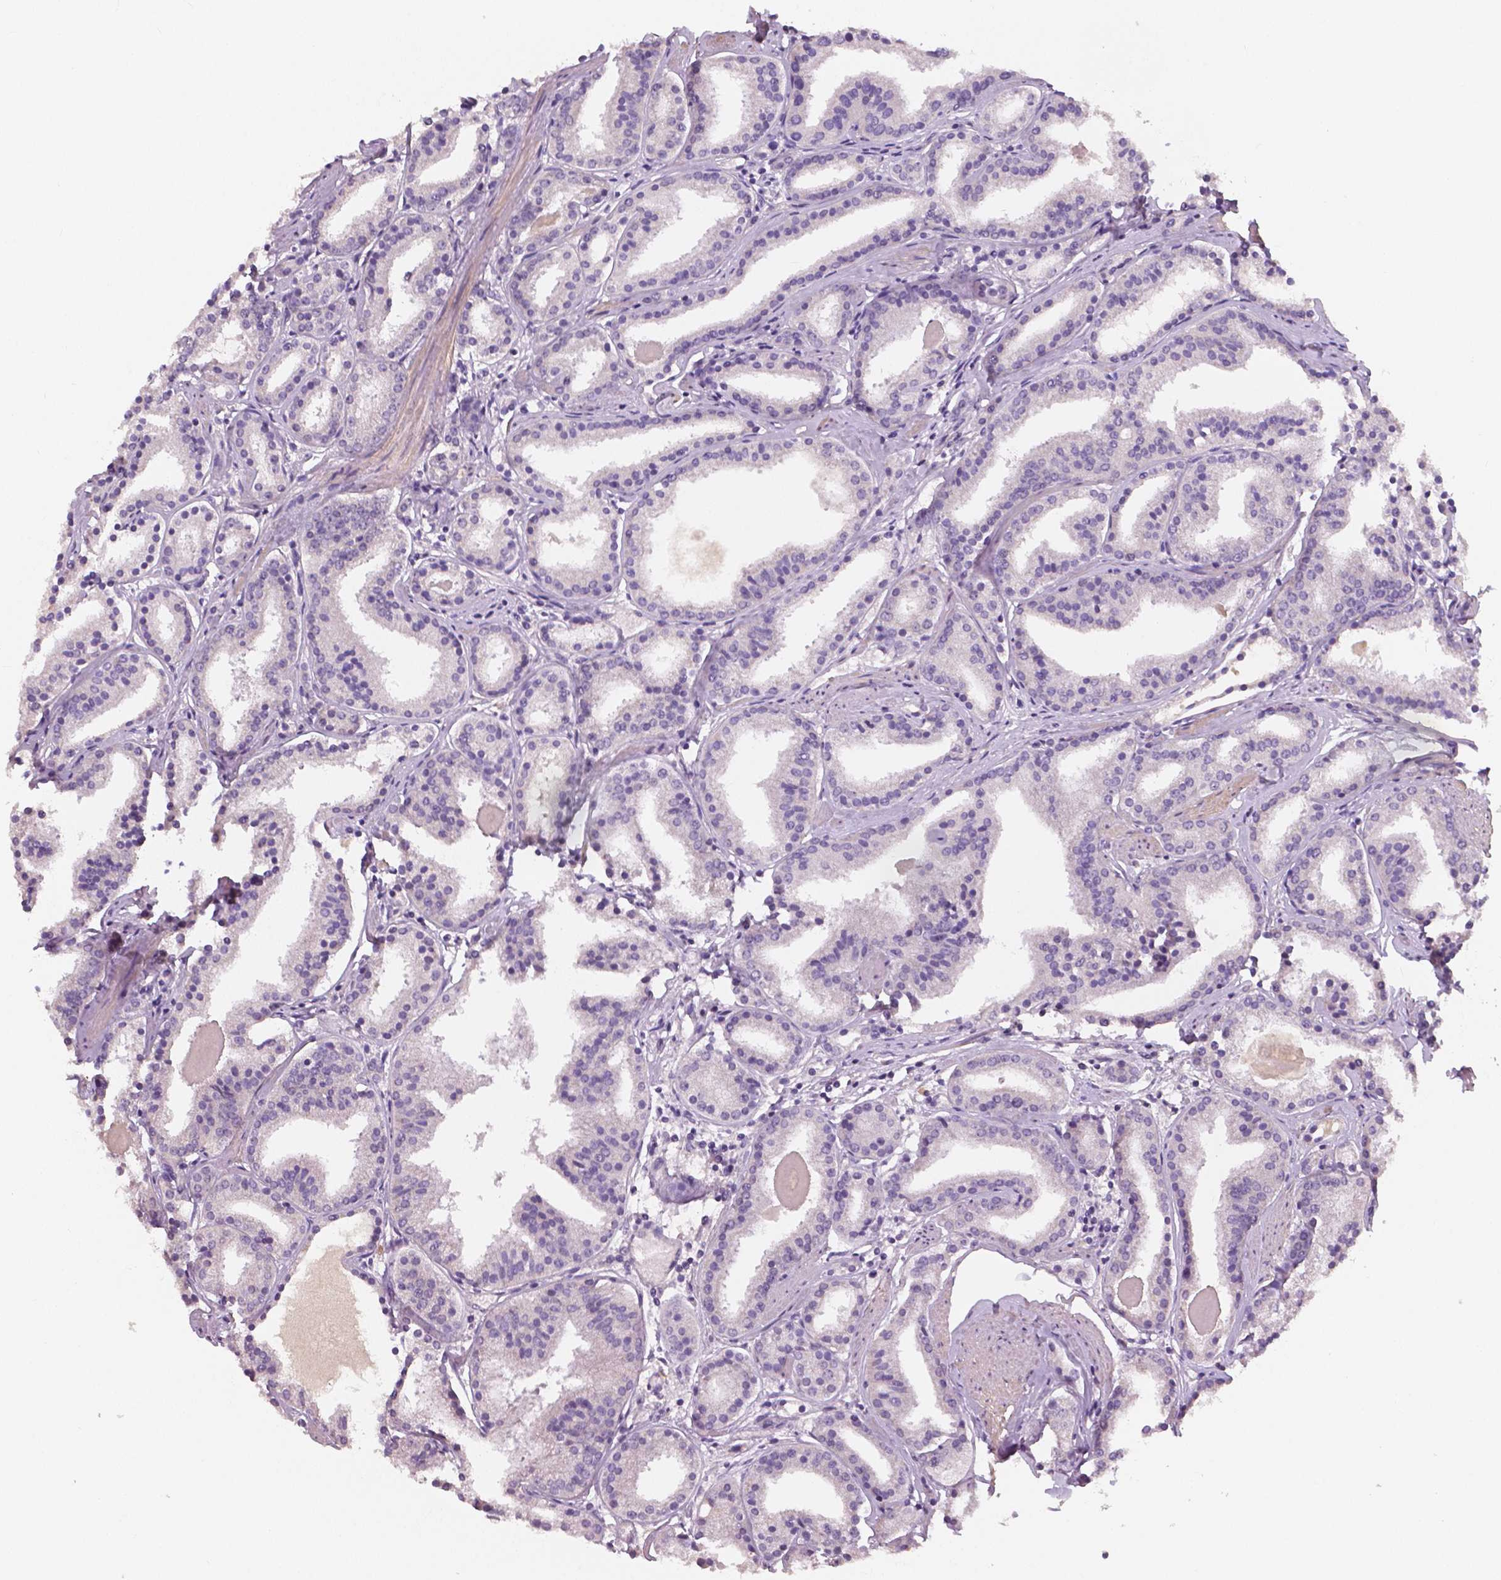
{"staining": {"intensity": "negative", "quantity": "none", "location": "none"}, "tissue": "prostate cancer", "cell_type": "Tumor cells", "image_type": "cancer", "snomed": [{"axis": "morphology", "description": "Adenocarcinoma, High grade"}, {"axis": "topography", "description": "Prostate"}], "caption": "This is an immunohistochemistry photomicrograph of human high-grade adenocarcinoma (prostate). There is no expression in tumor cells.", "gene": "LSM14B", "patient": {"sex": "male", "age": 63}}